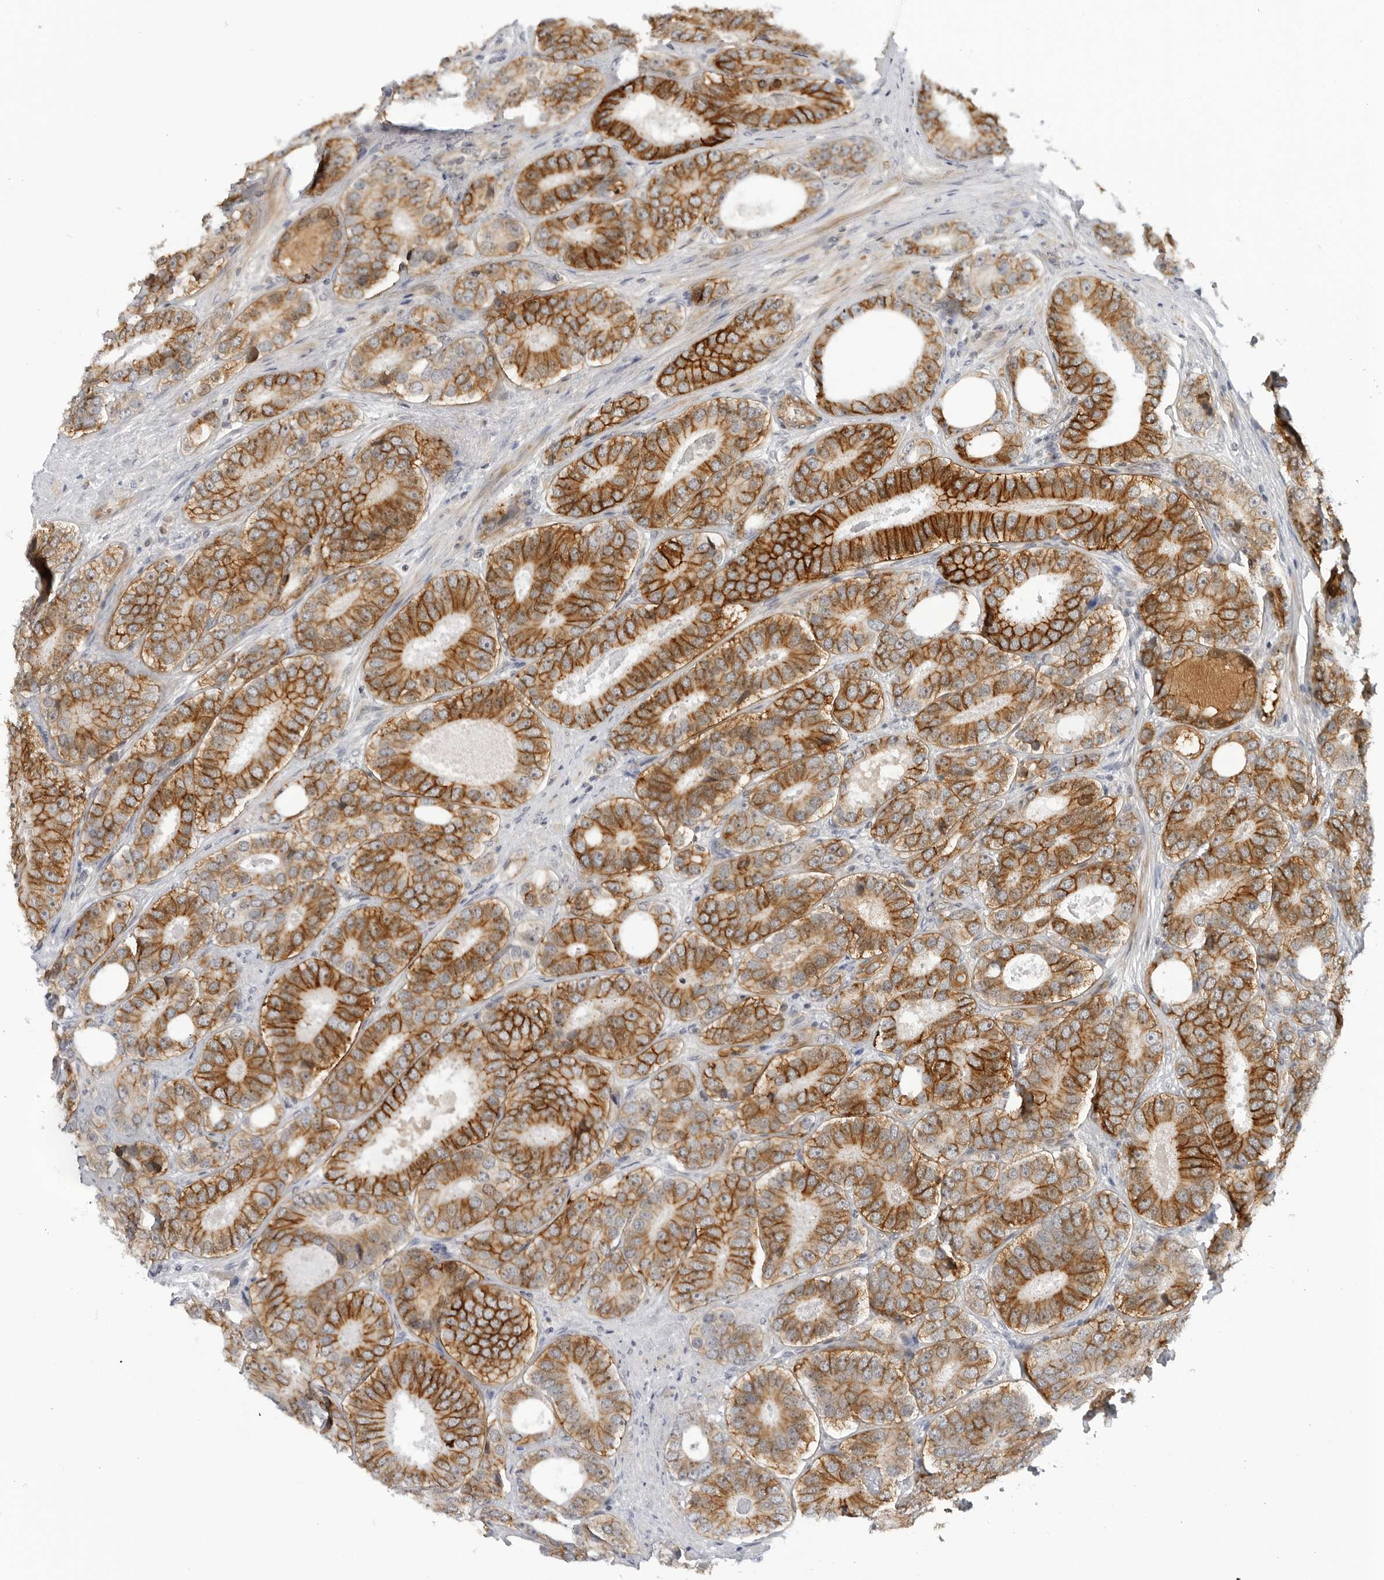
{"staining": {"intensity": "moderate", "quantity": ">75%", "location": "cytoplasmic/membranous"}, "tissue": "prostate cancer", "cell_type": "Tumor cells", "image_type": "cancer", "snomed": [{"axis": "morphology", "description": "Adenocarcinoma, High grade"}, {"axis": "topography", "description": "Prostate"}], "caption": "Immunohistochemical staining of prostate adenocarcinoma (high-grade) exhibits medium levels of moderate cytoplasmic/membranous protein expression in approximately >75% of tumor cells.", "gene": "SUGCT", "patient": {"sex": "male", "age": 56}}